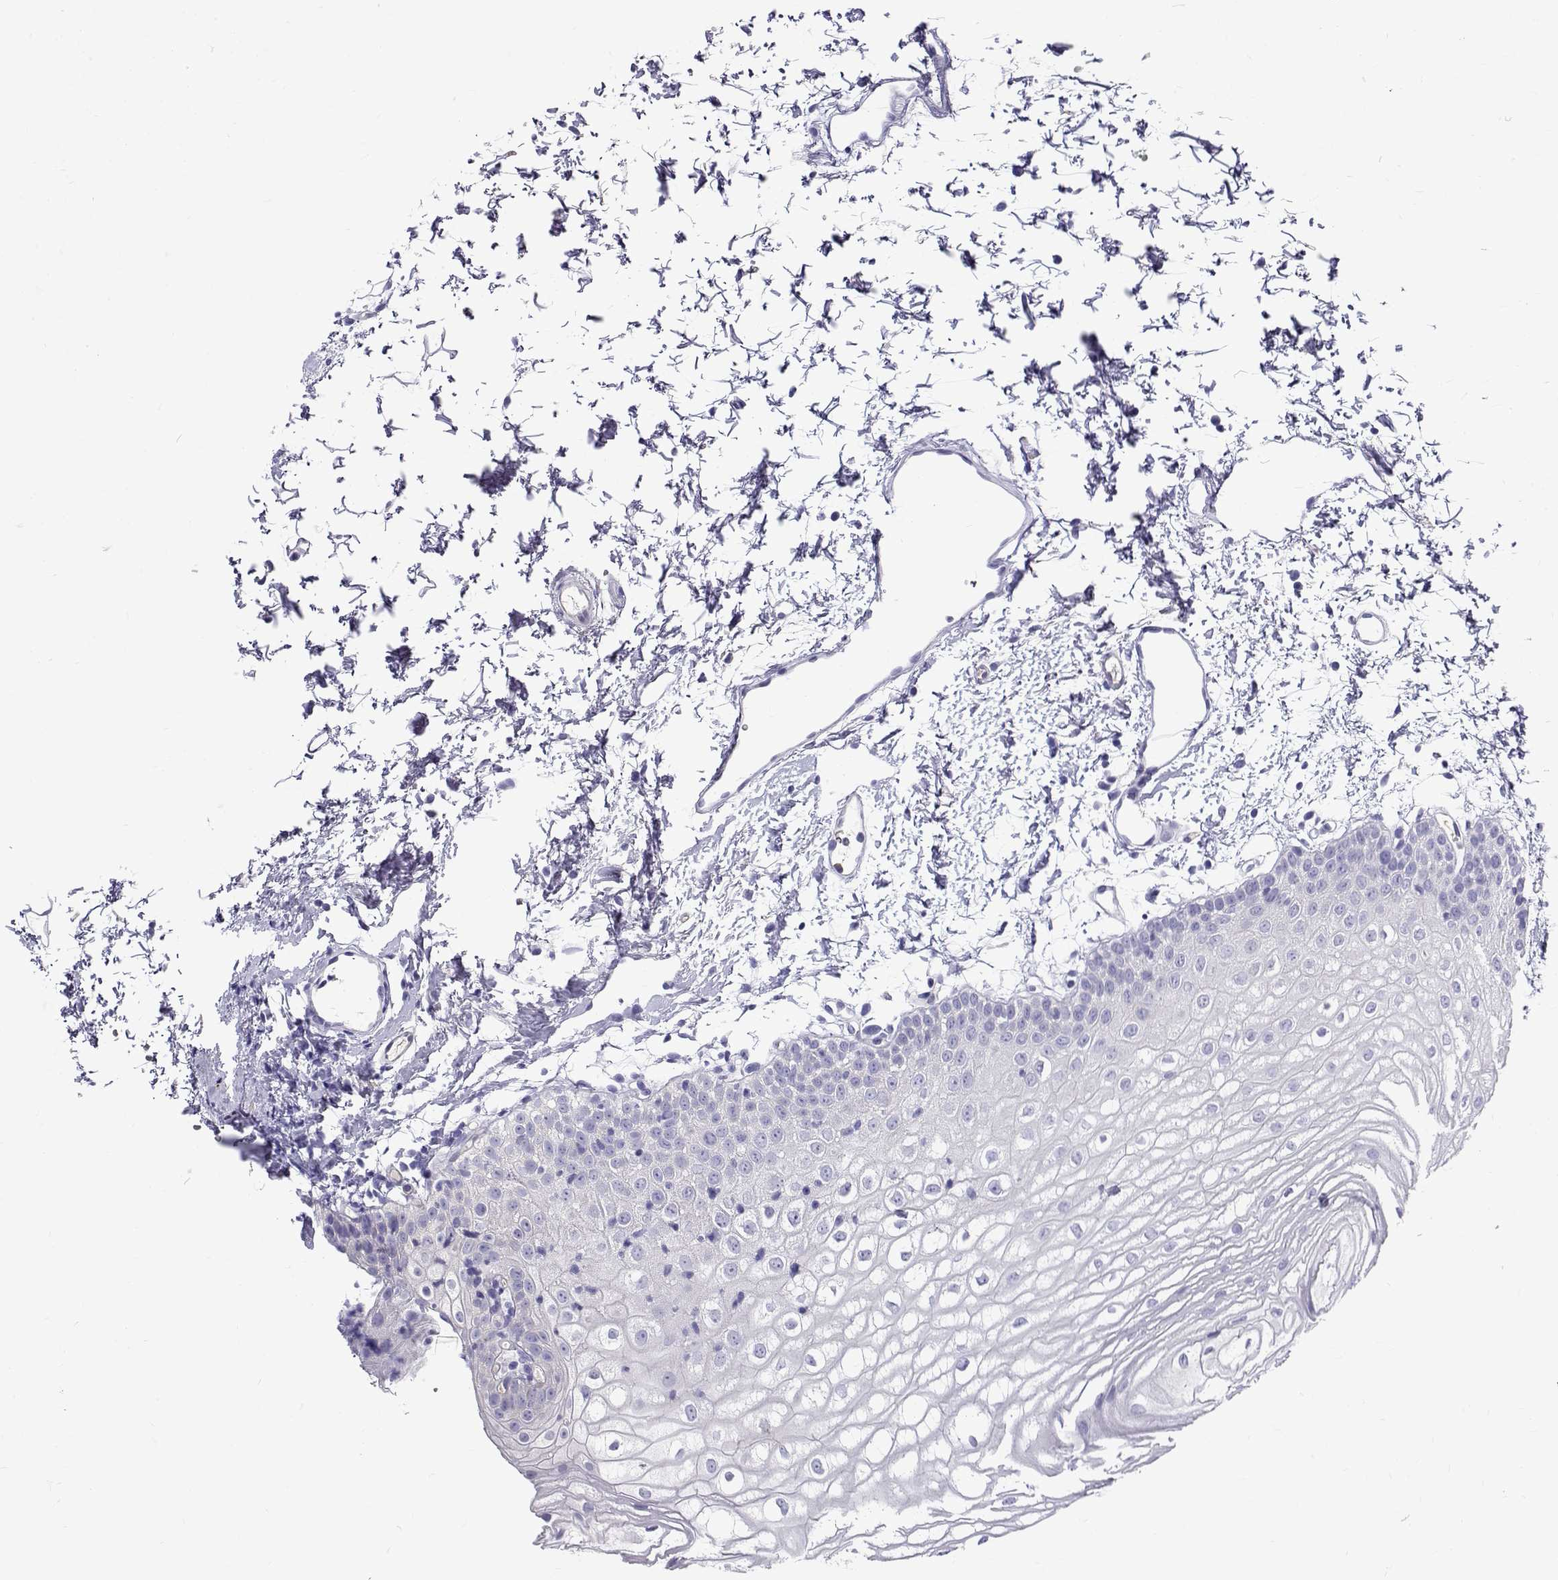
{"staining": {"intensity": "negative", "quantity": "none", "location": "none"}, "tissue": "oral mucosa", "cell_type": "Squamous epithelial cells", "image_type": "normal", "snomed": [{"axis": "morphology", "description": "Normal tissue, NOS"}, {"axis": "topography", "description": "Oral tissue"}], "caption": "An immunohistochemistry (IHC) histopathology image of normal oral mucosa is shown. There is no staining in squamous epithelial cells of oral mucosa.", "gene": "IGSF1", "patient": {"sex": "male", "age": 72}}